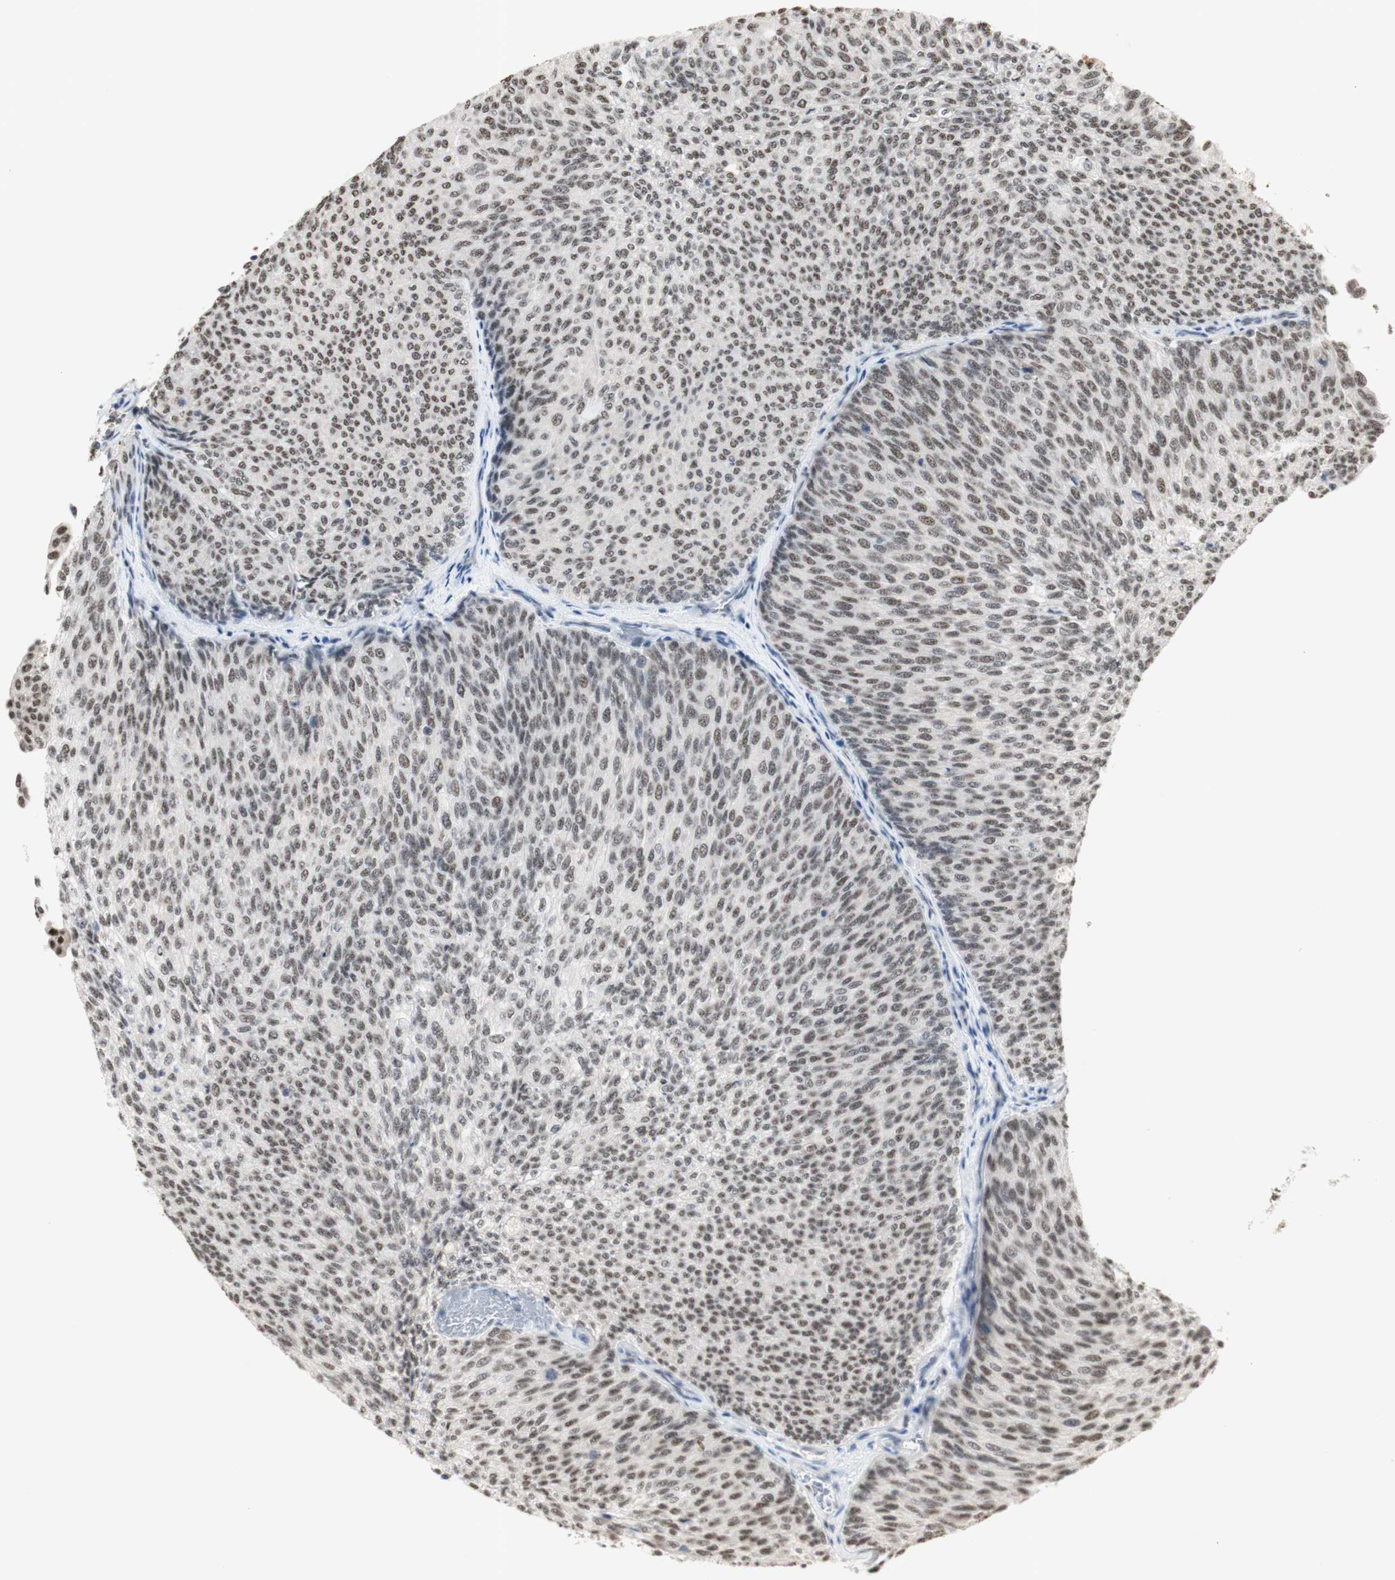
{"staining": {"intensity": "moderate", "quantity": ">75%", "location": "nuclear"}, "tissue": "urothelial cancer", "cell_type": "Tumor cells", "image_type": "cancer", "snomed": [{"axis": "morphology", "description": "Urothelial carcinoma, Low grade"}, {"axis": "topography", "description": "Urinary bladder"}], "caption": "DAB immunohistochemical staining of urothelial cancer exhibits moderate nuclear protein staining in about >75% of tumor cells.", "gene": "SNRPB", "patient": {"sex": "female", "age": 79}}